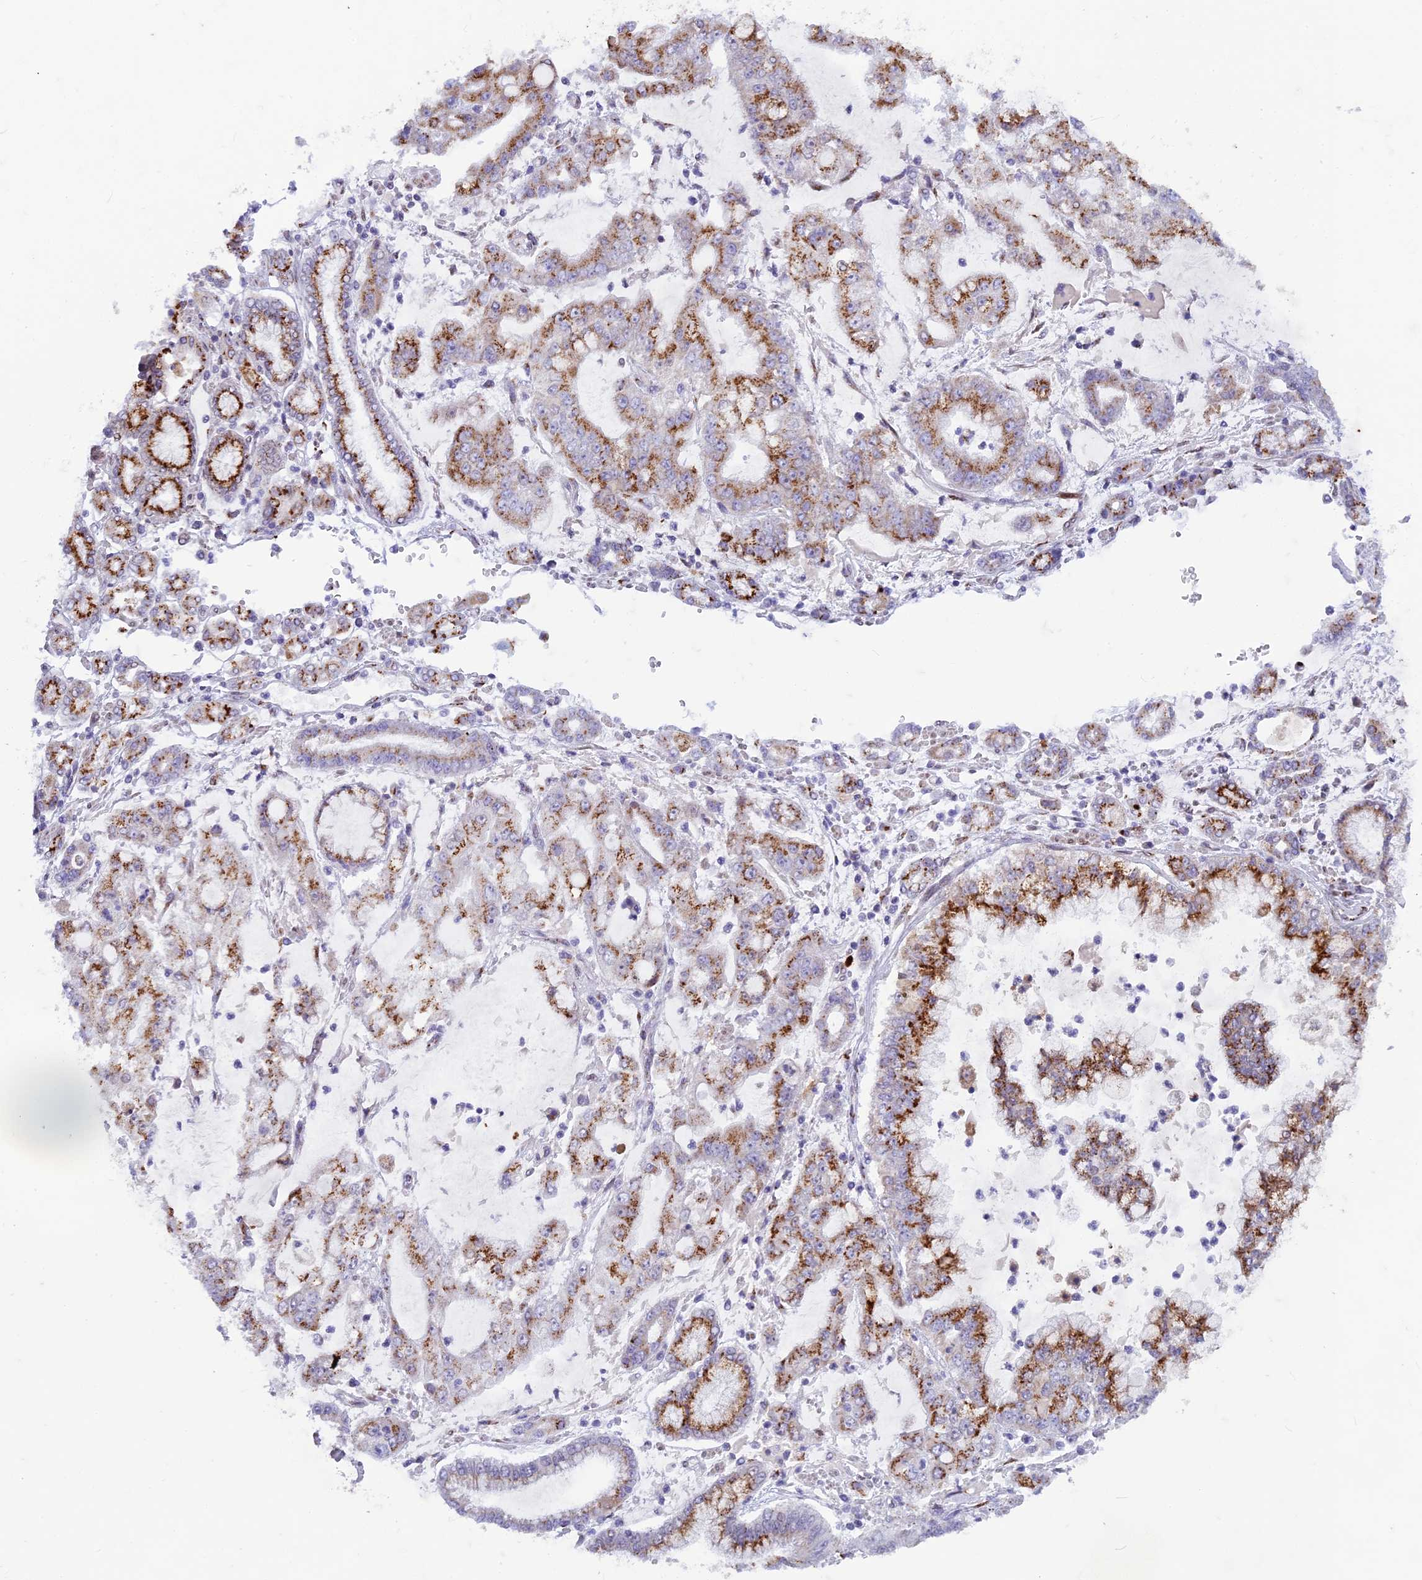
{"staining": {"intensity": "moderate", "quantity": ">75%", "location": "cytoplasmic/membranous"}, "tissue": "stomach cancer", "cell_type": "Tumor cells", "image_type": "cancer", "snomed": [{"axis": "morphology", "description": "Adenocarcinoma, NOS"}, {"axis": "topography", "description": "Stomach"}], "caption": "High-power microscopy captured an immunohistochemistry photomicrograph of stomach adenocarcinoma, revealing moderate cytoplasmic/membranous positivity in about >75% of tumor cells. The protein is stained brown, and the nuclei are stained in blue (DAB IHC with brightfield microscopy, high magnification).", "gene": "FAM3C", "patient": {"sex": "male", "age": 76}}